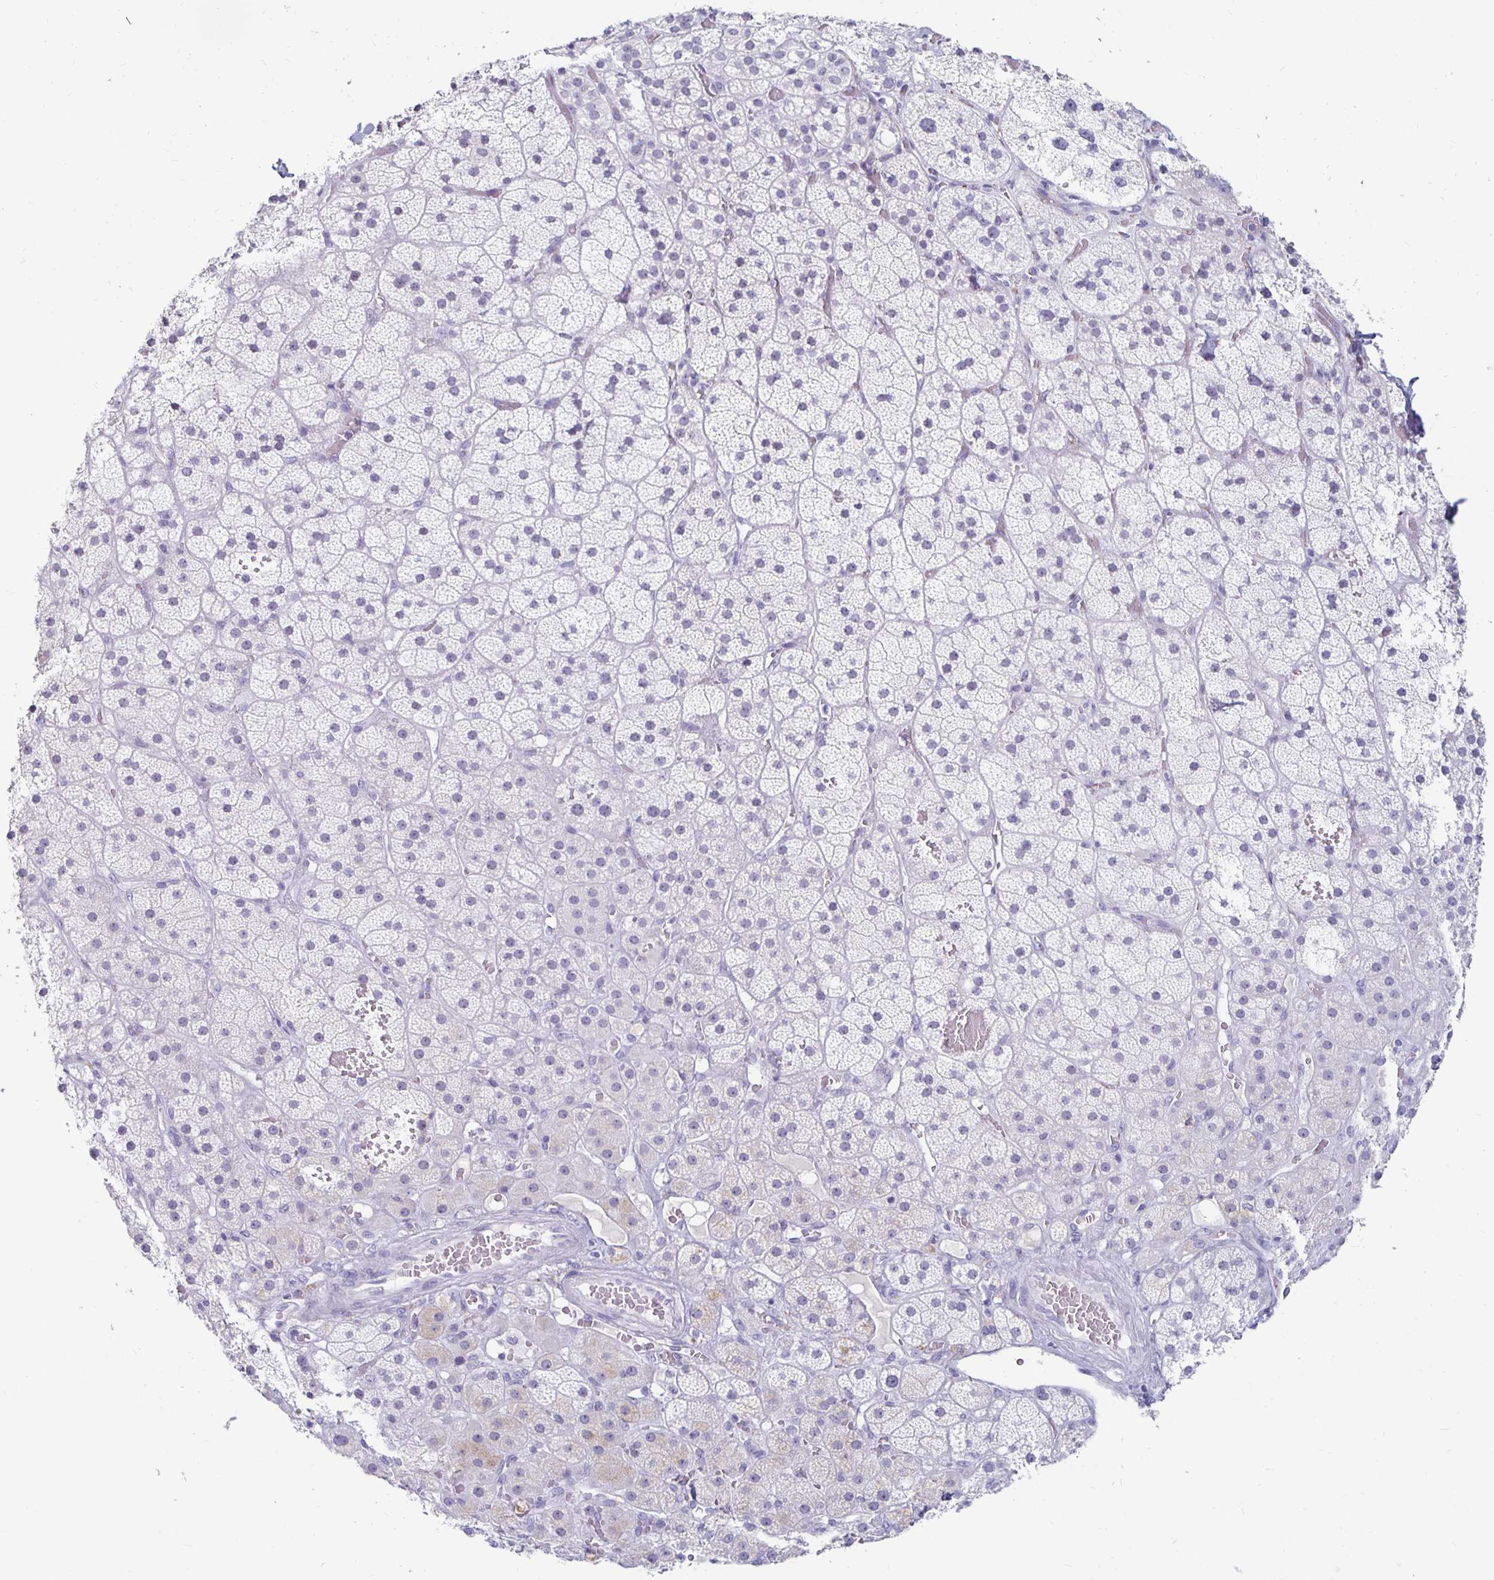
{"staining": {"intensity": "negative", "quantity": "none", "location": "none"}, "tissue": "adrenal gland", "cell_type": "Glandular cells", "image_type": "normal", "snomed": [{"axis": "morphology", "description": "Normal tissue, NOS"}, {"axis": "topography", "description": "Adrenal gland"}], "caption": "Immunohistochemical staining of normal adrenal gland shows no significant staining in glandular cells.", "gene": "KCNQ2", "patient": {"sex": "male", "age": 57}}